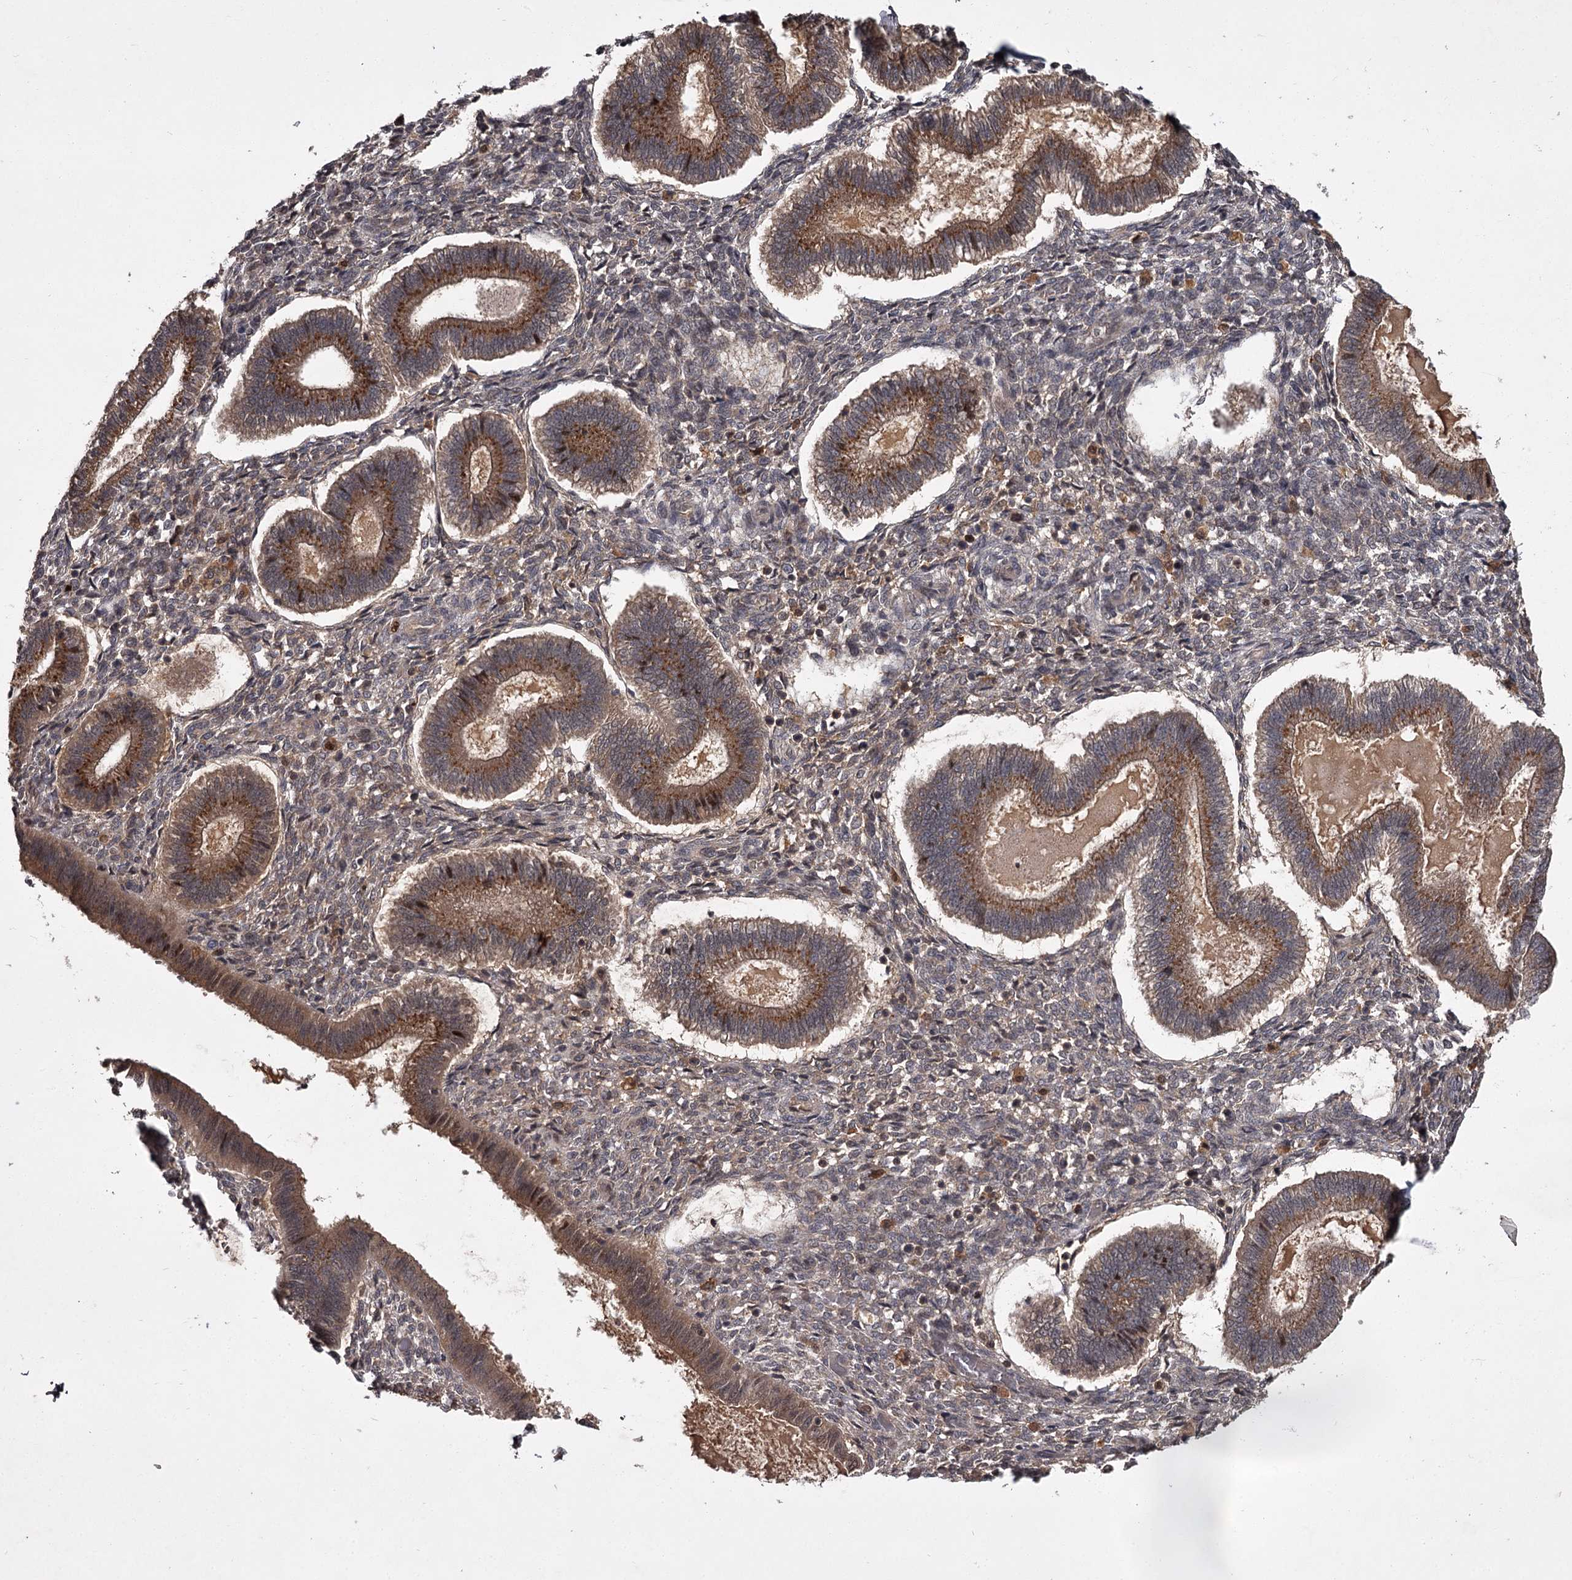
{"staining": {"intensity": "weak", "quantity": "25%-75%", "location": "cytoplasmic/membranous"}, "tissue": "endometrium", "cell_type": "Cells in endometrial stroma", "image_type": "normal", "snomed": [{"axis": "morphology", "description": "Normal tissue, NOS"}, {"axis": "topography", "description": "Endometrium"}], "caption": "Immunohistochemical staining of benign endometrium displays low levels of weak cytoplasmic/membranous expression in about 25%-75% of cells in endometrial stroma.", "gene": "TBC1D23", "patient": {"sex": "female", "age": 25}}